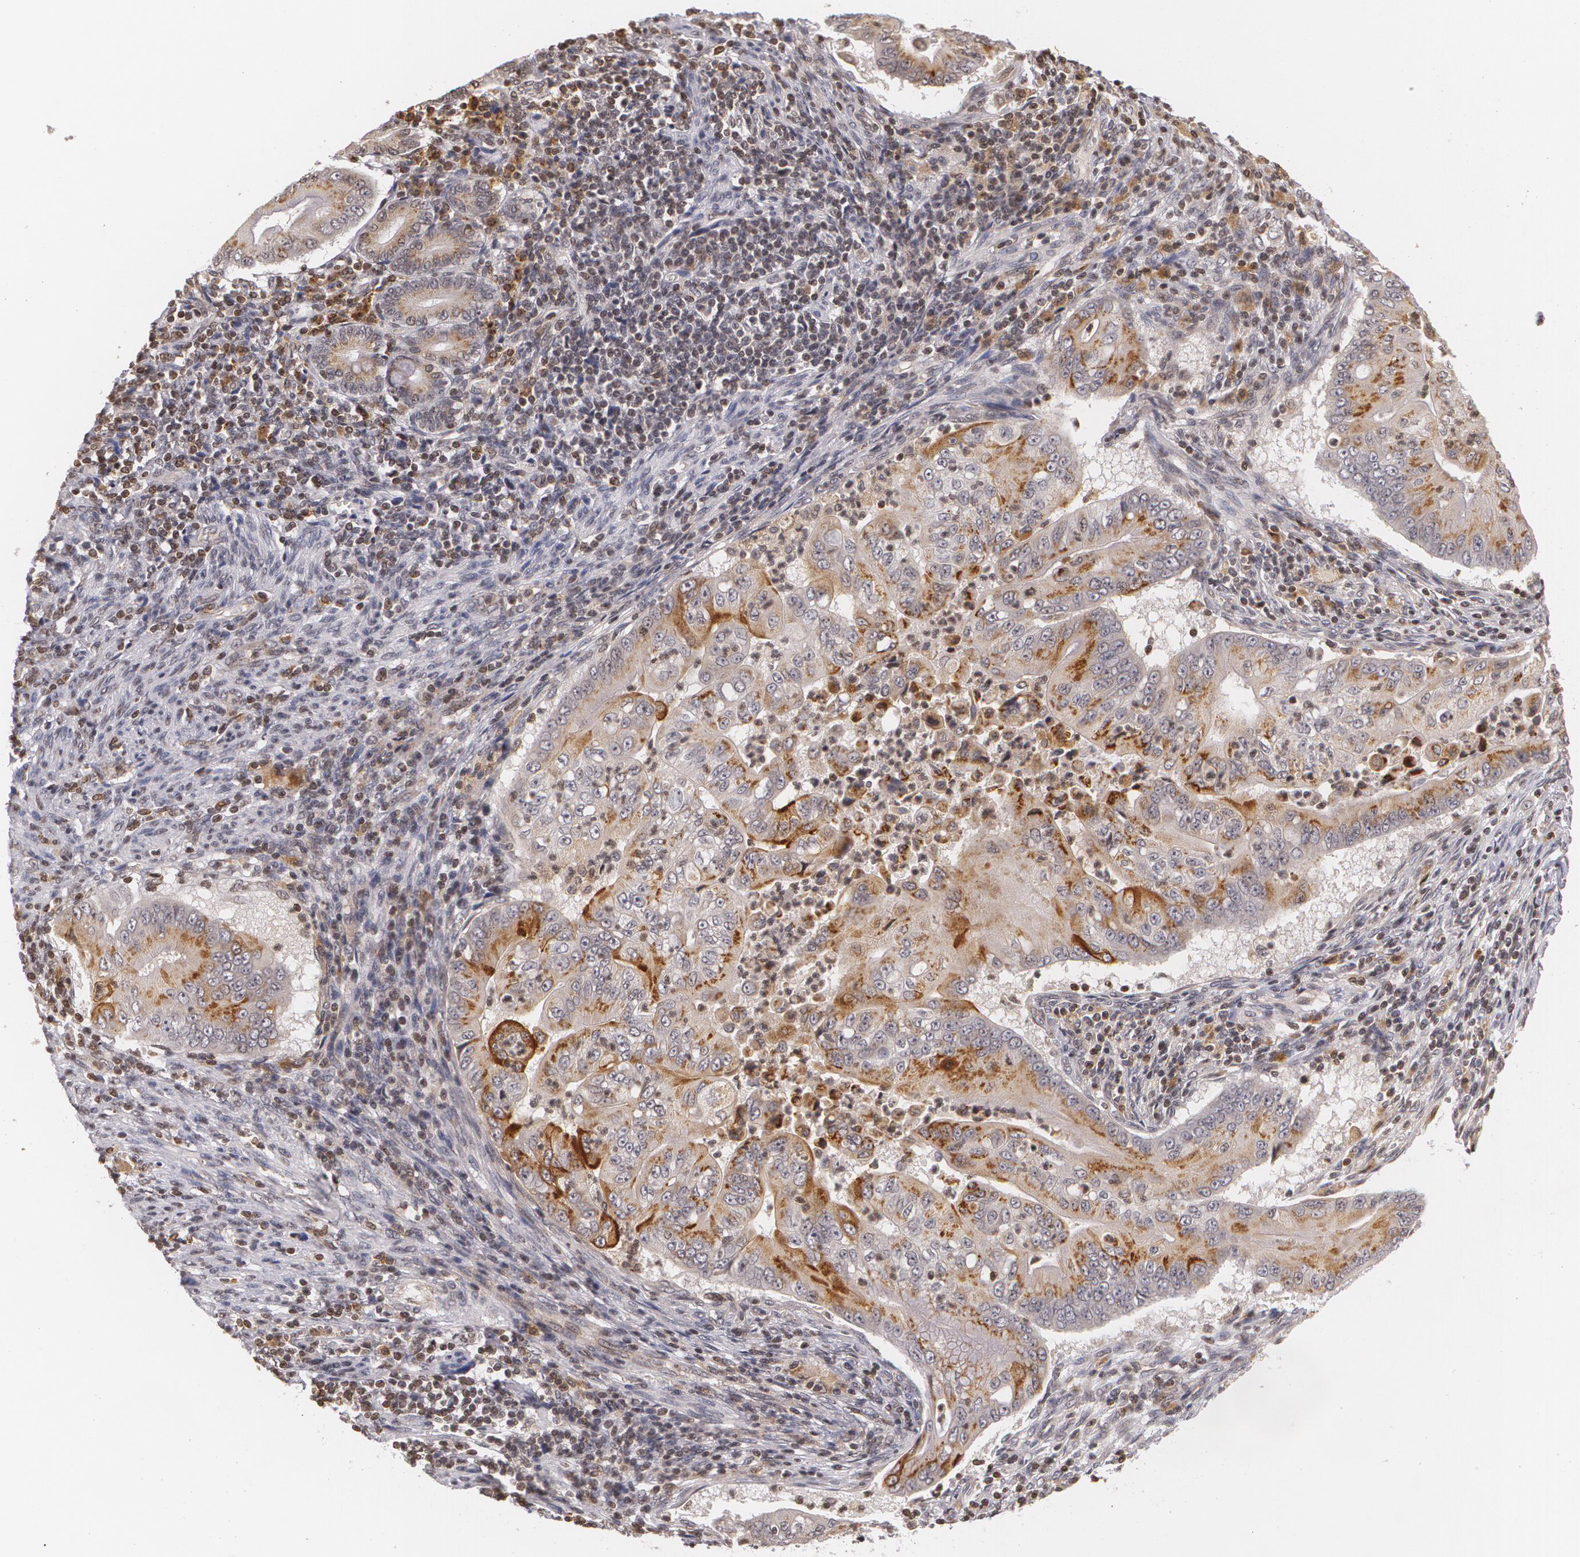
{"staining": {"intensity": "moderate", "quantity": ">75%", "location": "cytoplasmic/membranous"}, "tissue": "pancreatic cancer", "cell_type": "Tumor cells", "image_type": "cancer", "snomed": [{"axis": "morphology", "description": "Adenocarcinoma, NOS"}, {"axis": "topography", "description": "Pancreas"}], "caption": "Immunohistochemical staining of pancreatic cancer (adenocarcinoma) demonstrates medium levels of moderate cytoplasmic/membranous staining in approximately >75% of tumor cells. The staining is performed using DAB (3,3'-diaminobenzidine) brown chromogen to label protein expression. The nuclei are counter-stained blue using hematoxylin.", "gene": "VAV3", "patient": {"sex": "male", "age": 62}}